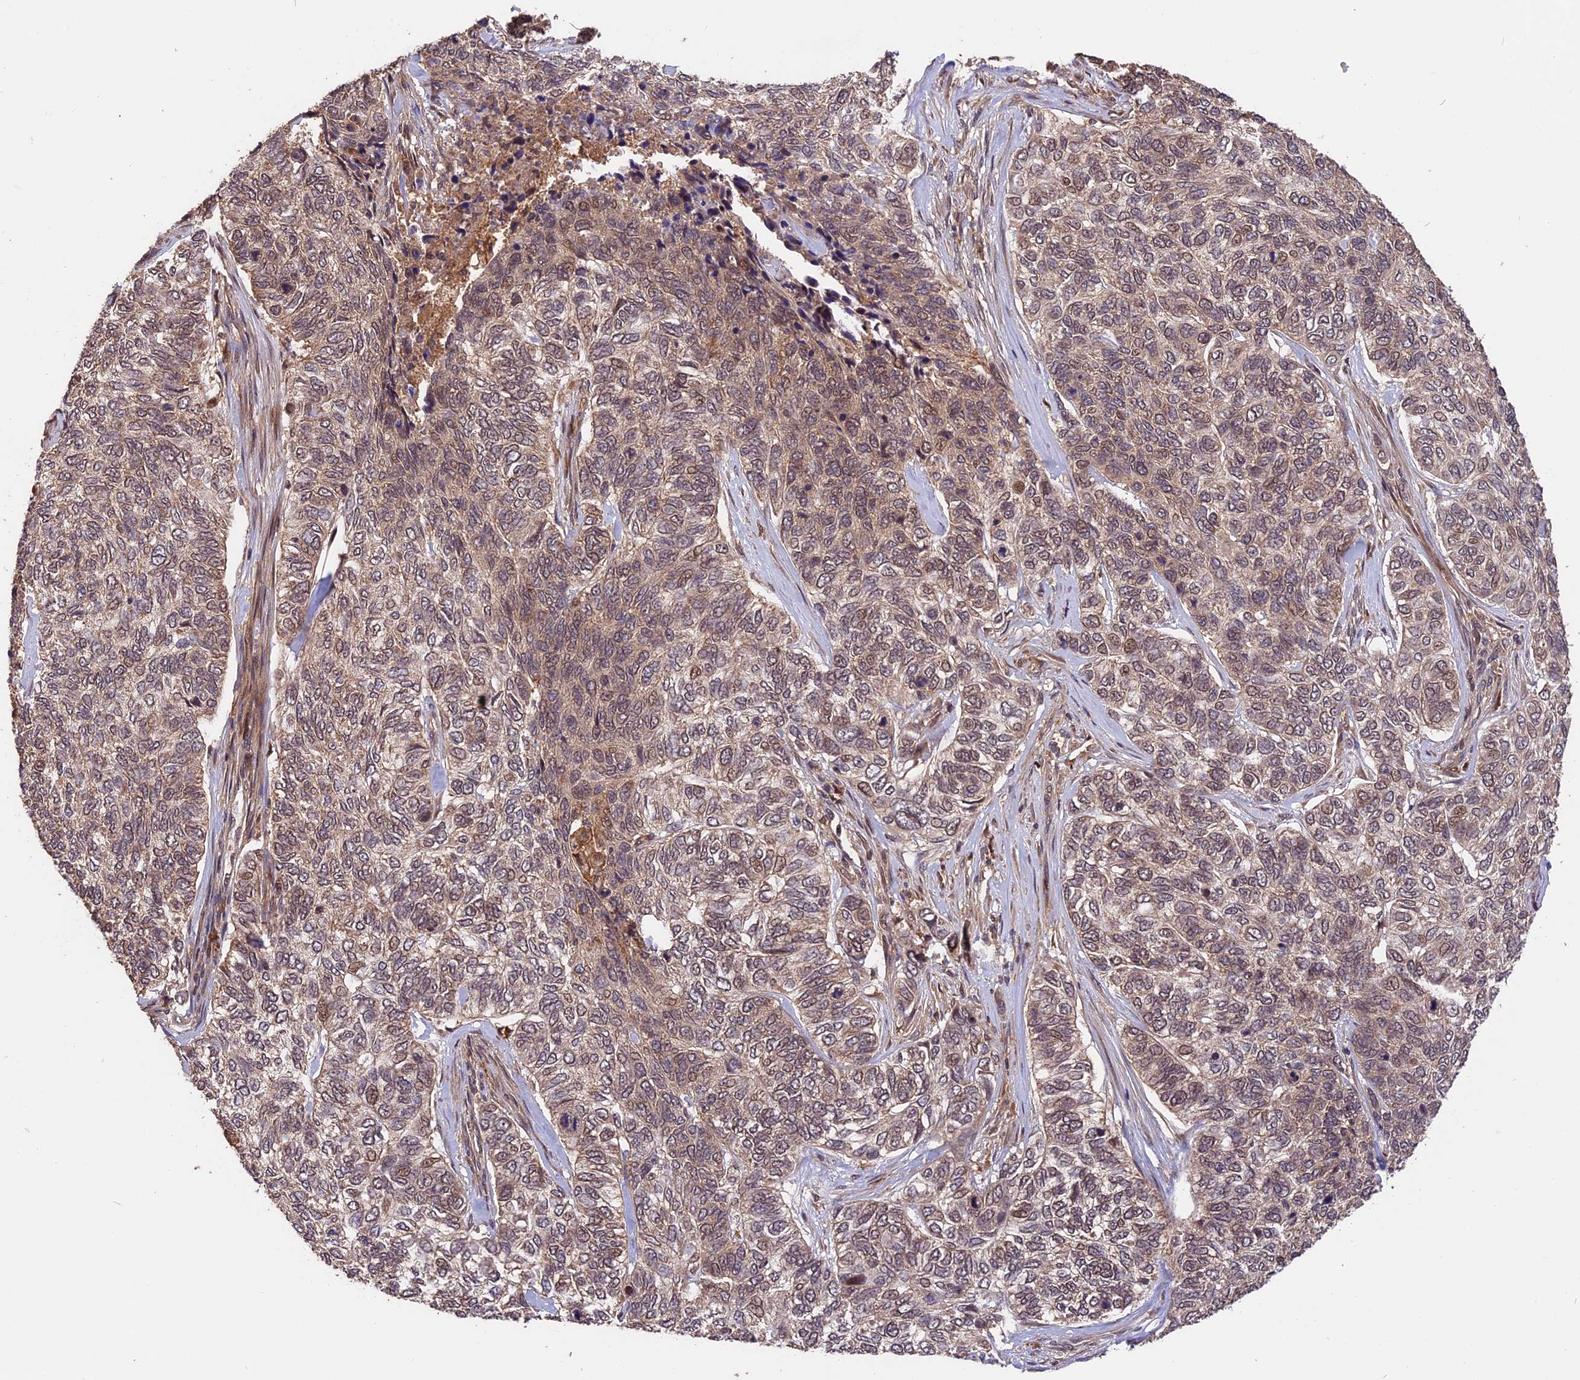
{"staining": {"intensity": "weak", "quantity": "25%-75%", "location": "cytoplasmic/membranous,nuclear"}, "tissue": "skin cancer", "cell_type": "Tumor cells", "image_type": "cancer", "snomed": [{"axis": "morphology", "description": "Basal cell carcinoma"}, {"axis": "topography", "description": "Skin"}], "caption": "IHC (DAB) staining of skin cancer exhibits weak cytoplasmic/membranous and nuclear protein positivity in about 25%-75% of tumor cells.", "gene": "ESCO1", "patient": {"sex": "female", "age": 65}}